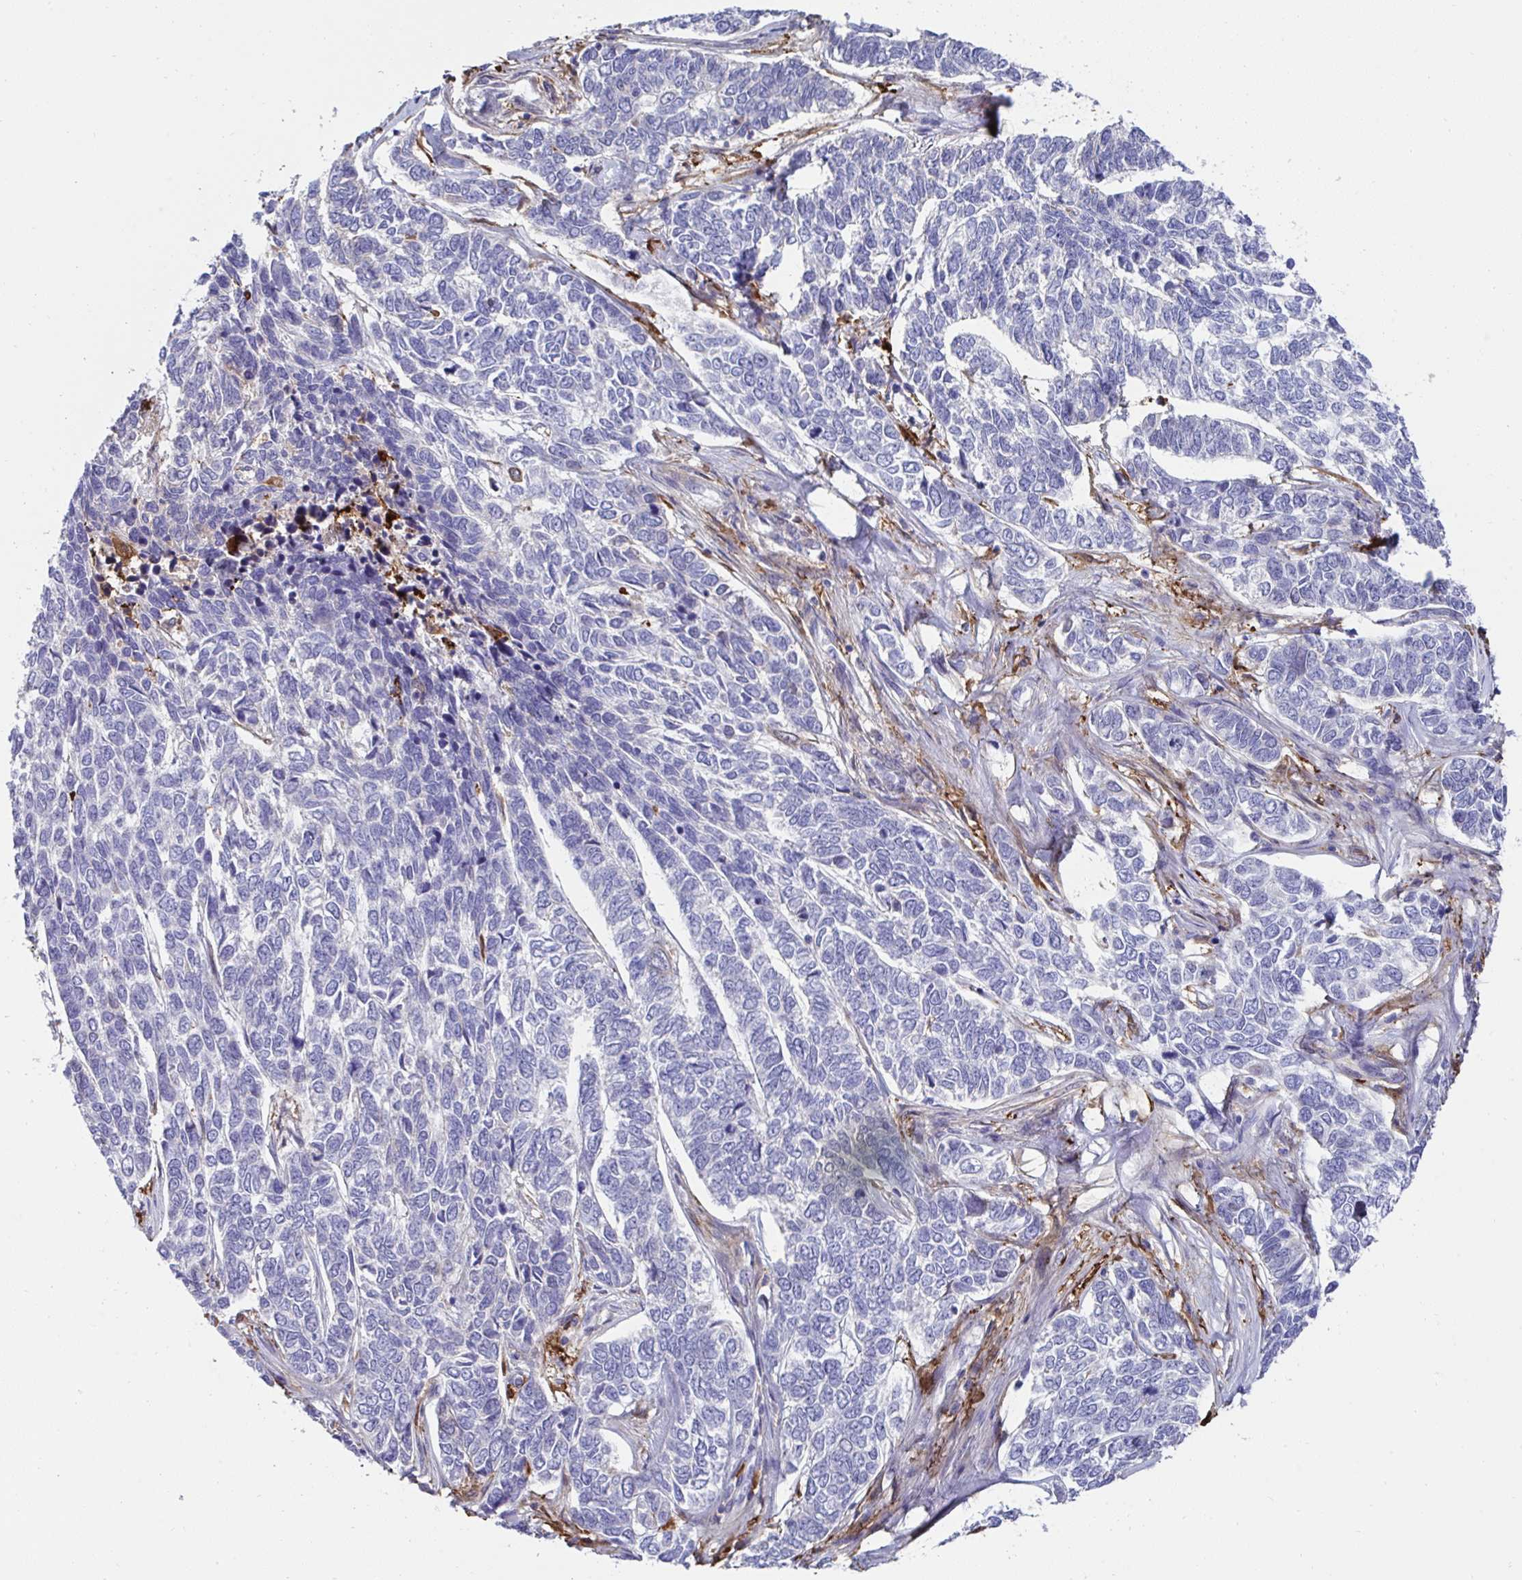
{"staining": {"intensity": "negative", "quantity": "none", "location": "none"}, "tissue": "skin cancer", "cell_type": "Tumor cells", "image_type": "cancer", "snomed": [{"axis": "morphology", "description": "Basal cell carcinoma"}, {"axis": "topography", "description": "Skin"}], "caption": "IHC histopathology image of human skin basal cell carcinoma stained for a protein (brown), which exhibits no expression in tumor cells. (Immunohistochemistry (ihc), brightfield microscopy, high magnification).", "gene": "FBXL13", "patient": {"sex": "female", "age": 65}}